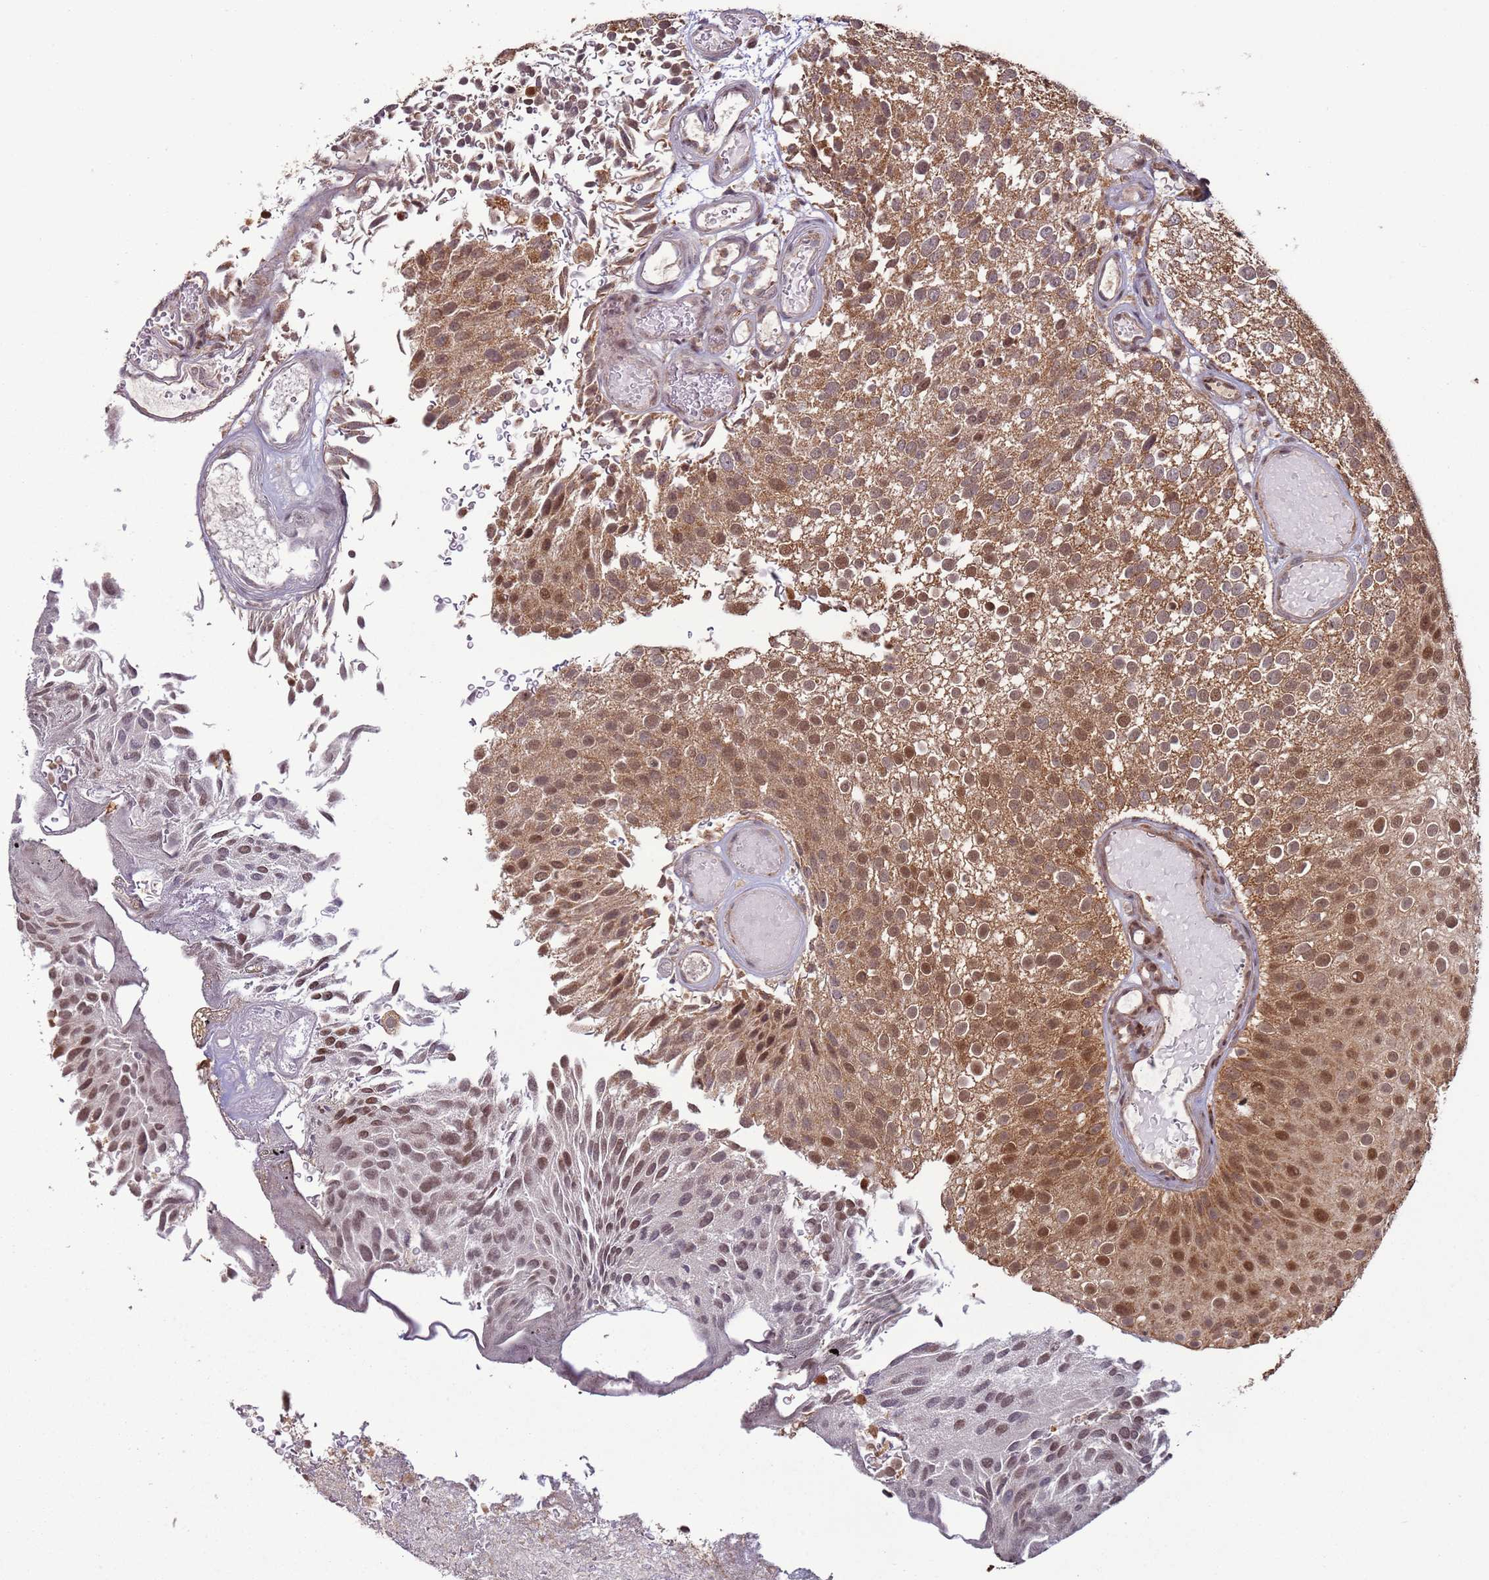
{"staining": {"intensity": "strong", "quantity": ">75%", "location": "cytoplasmic/membranous,nuclear"}, "tissue": "urothelial cancer", "cell_type": "Tumor cells", "image_type": "cancer", "snomed": [{"axis": "morphology", "description": "Urothelial carcinoma, Low grade"}, {"axis": "topography", "description": "Urinary bladder"}], "caption": "The micrograph displays staining of urothelial cancer, revealing strong cytoplasmic/membranous and nuclear protein expression (brown color) within tumor cells. The staining was performed using DAB, with brown indicating positive protein expression. Nuclei are stained blue with hematoxylin.", "gene": "RCOR2", "patient": {"sex": "male", "age": 78}}